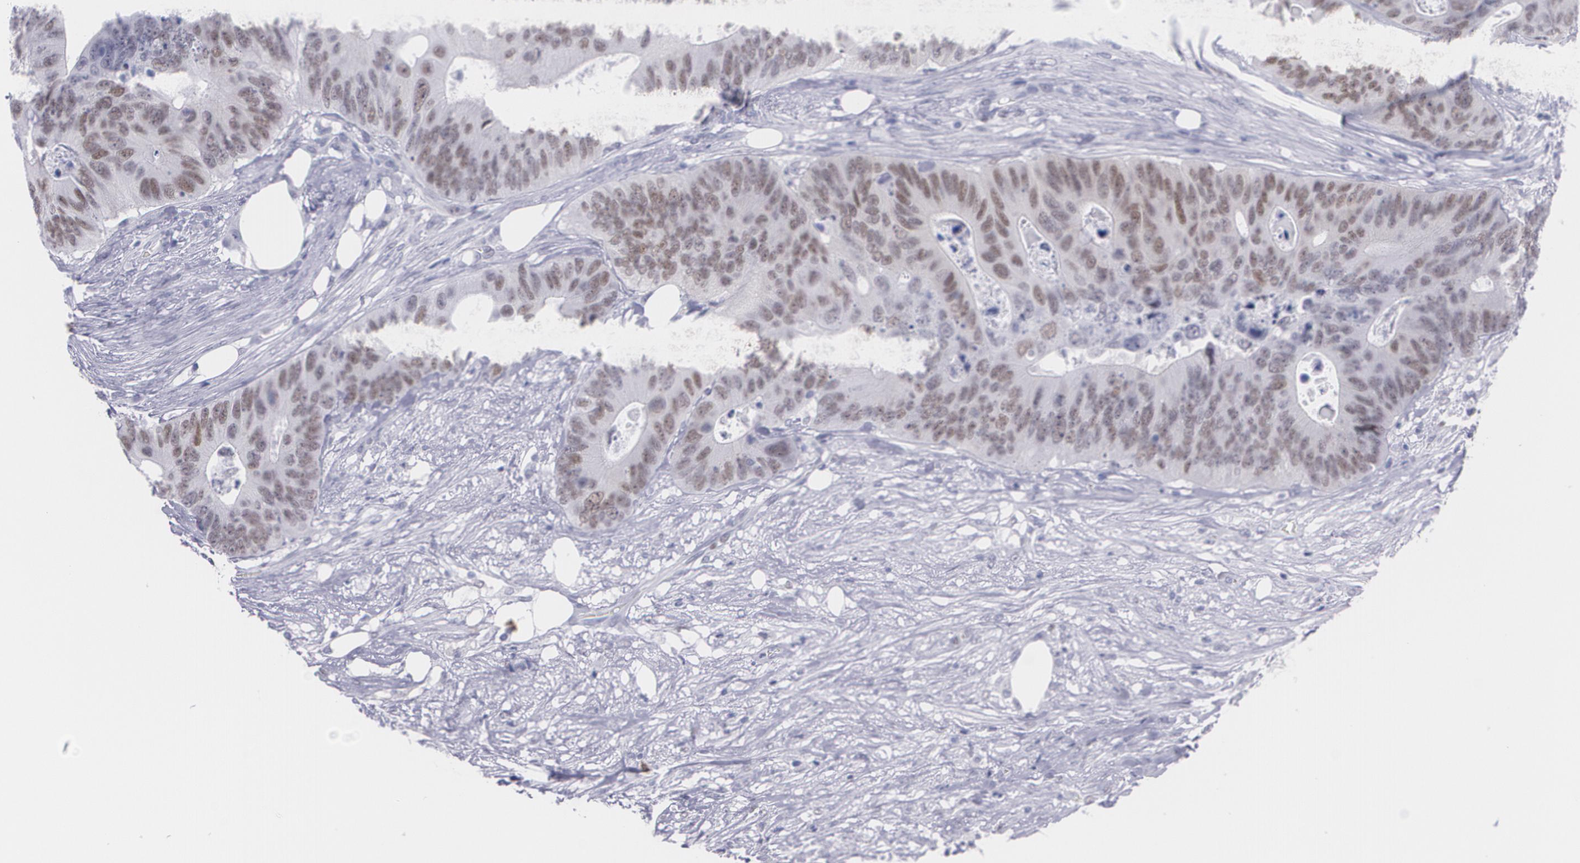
{"staining": {"intensity": "weak", "quantity": "25%-75%", "location": "nuclear"}, "tissue": "colorectal cancer", "cell_type": "Tumor cells", "image_type": "cancer", "snomed": [{"axis": "morphology", "description": "Adenocarcinoma, NOS"}, {"axis": "topography", "description": "Colon"}], "caption": "DAB immunohistochemical staining of colorectal adenocarcinoma demonstrates weak nuclear protein staining in approximately 25%-75% of tumor cells. The staining was performed using DAB (3,3'-diaminobenzidine), with brown indicating positive protein expression. Nuclei are stained blue with hematoxylin.", "gene": "TP53", "patient": {"sex": "male", "age": 71}}